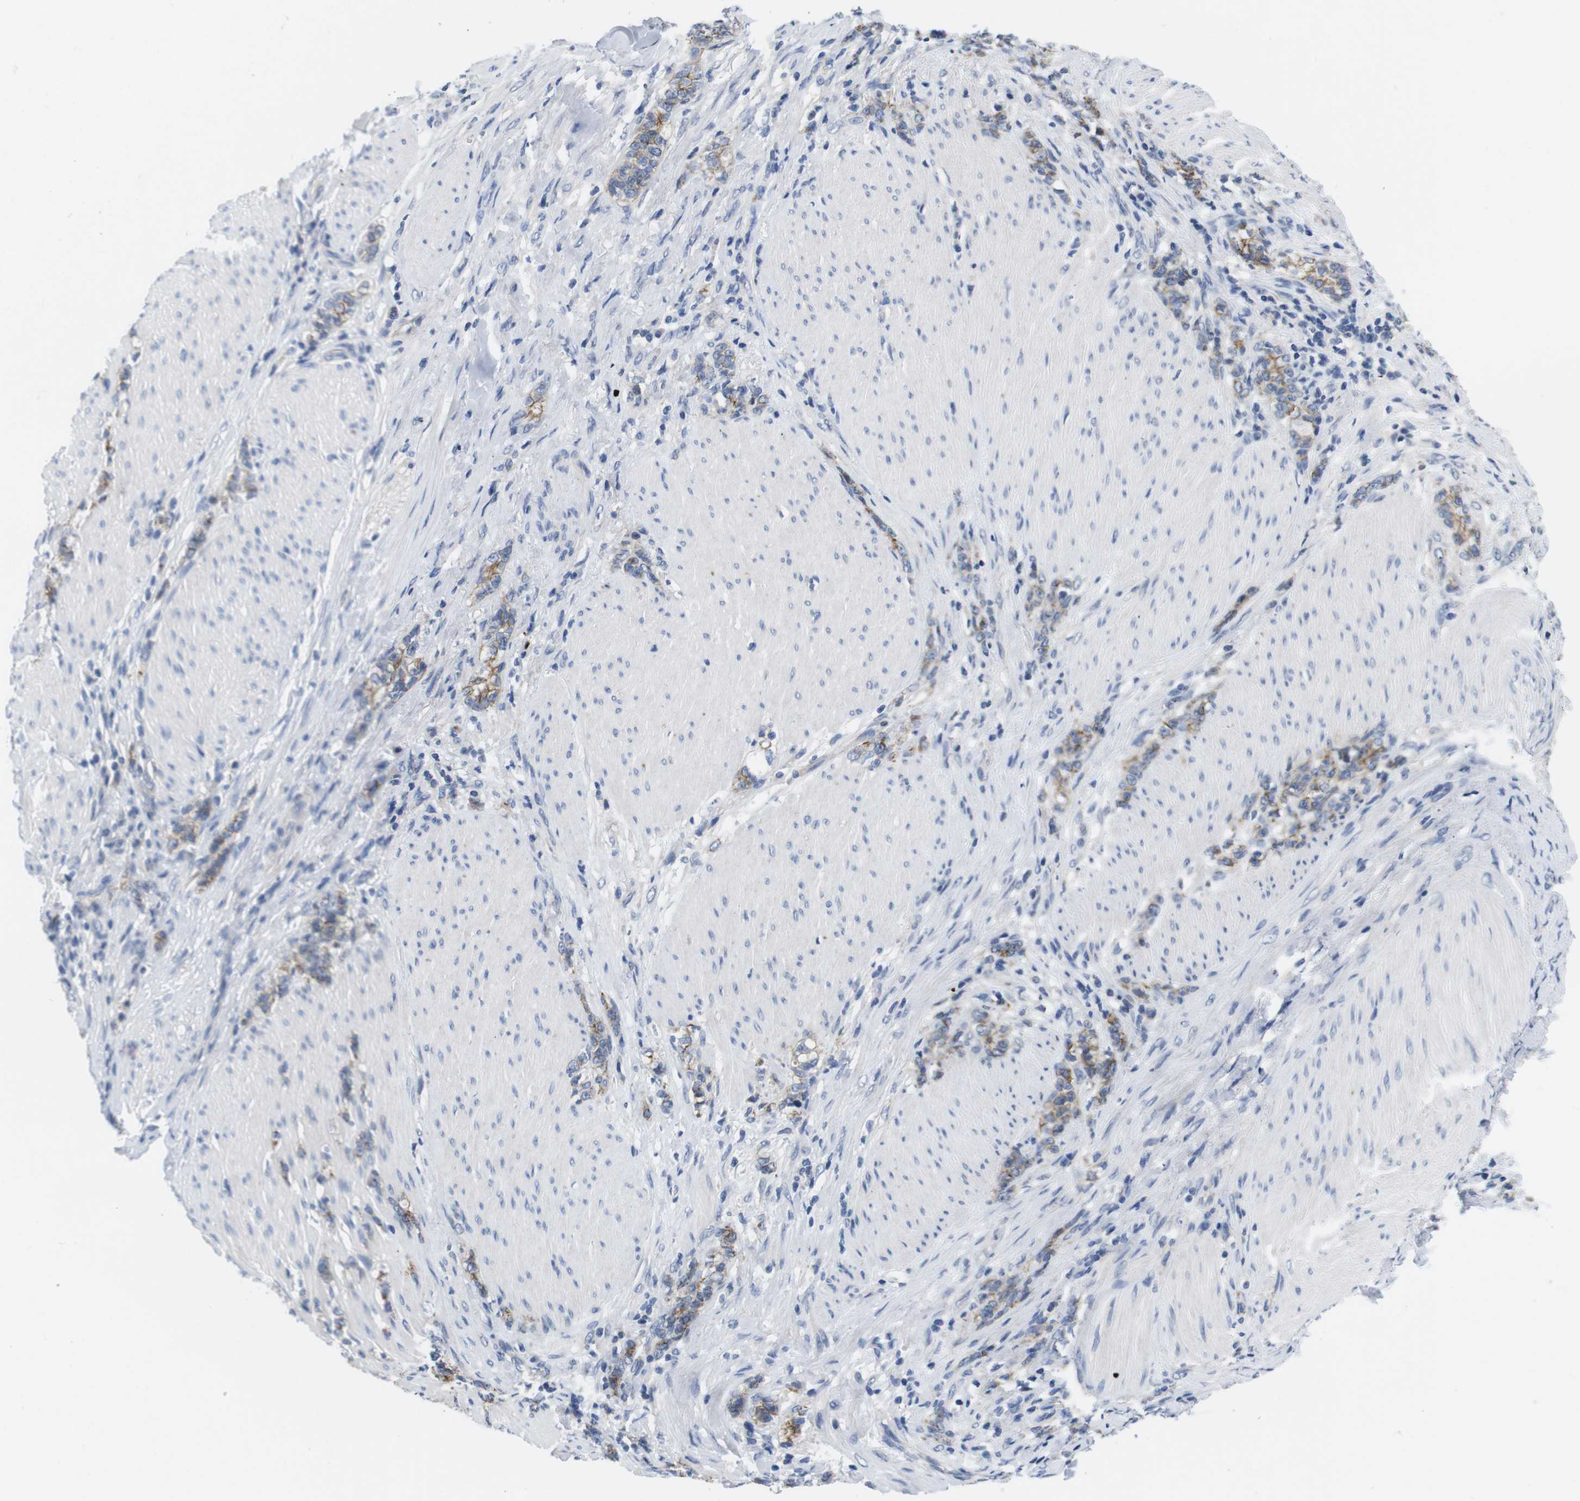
{"staining": {"intensity": "moderate", "quantity": ">75%", "location": "cytoplasmic/membranous"}, "tissue": "stomach cancer", "cell_type": "Tumor cells", "image_type": "cancer", "snomed": [{"axis": "morphology", "description": "Adenocarcinoma, NOS"}, {"axis": "topography", "description": "Stomach, lower"}], "caption": "Immunohistochemical staining of stomach cancer shows medium levels of moderate cytoplasmic/membranous protein expression in about >75% of tumor cells.", "gene": "SCRIB", "patient": {"sex": "male", "age": 88}}